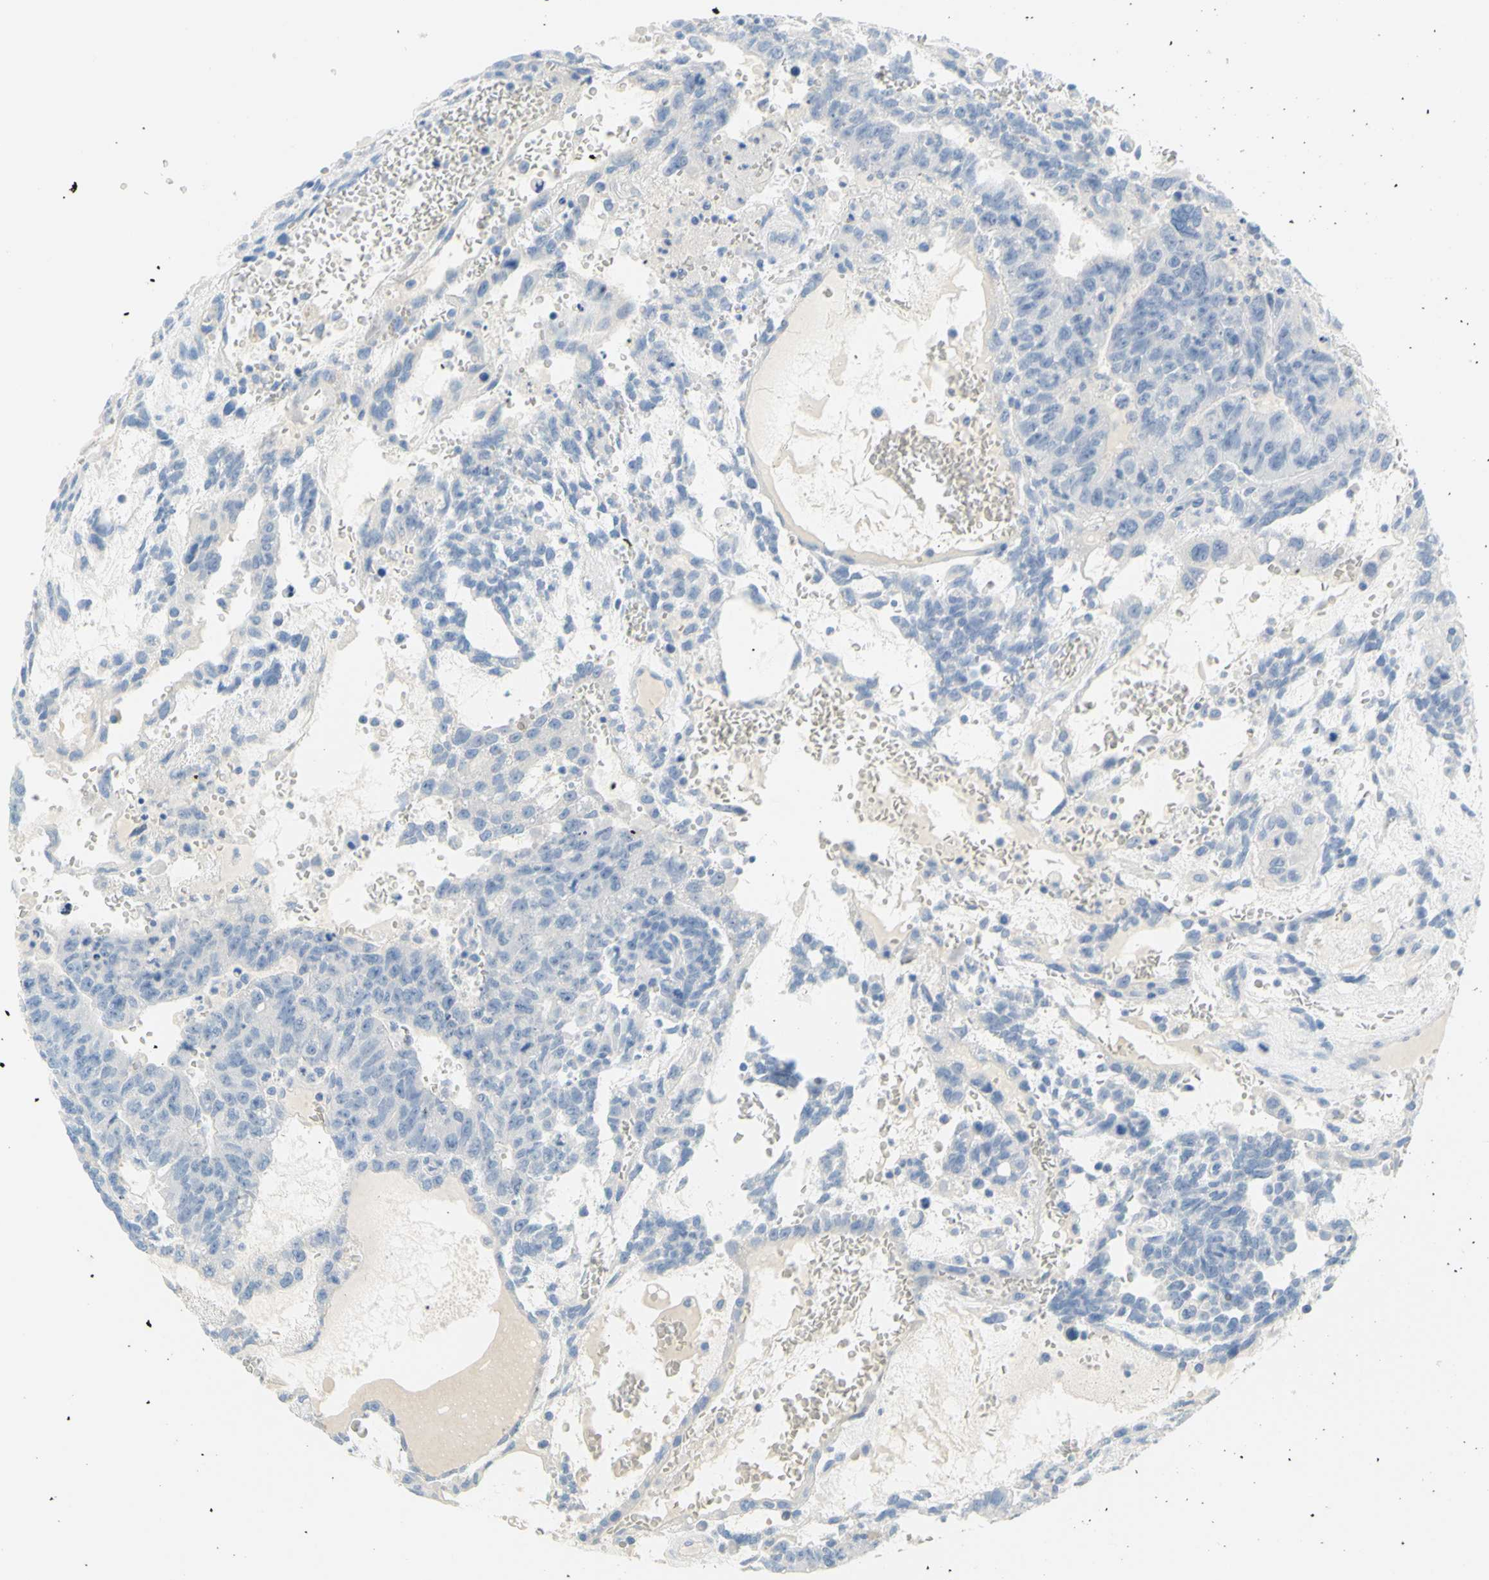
{"staining": {"intensity": "negative", "quantity": "none", "location": "none"}, "tissue": "testis cancer", "cell_type": "Tumor cells", "image_type": "cancer", "snomed": [{"axis": "morphology", "description": "Seminoma, NOS"}, {"axis": "morphology", "description": "Carcinoma, Embryonal, NOS"}, {"axis": "topography", "description": "Testis"}], "caption": "Testis cancer was stained to show a protein in brown. There is no significant positivity in tumor cells.", "gene": "DCT", "patient": {"sex": "male", "age": 52}}